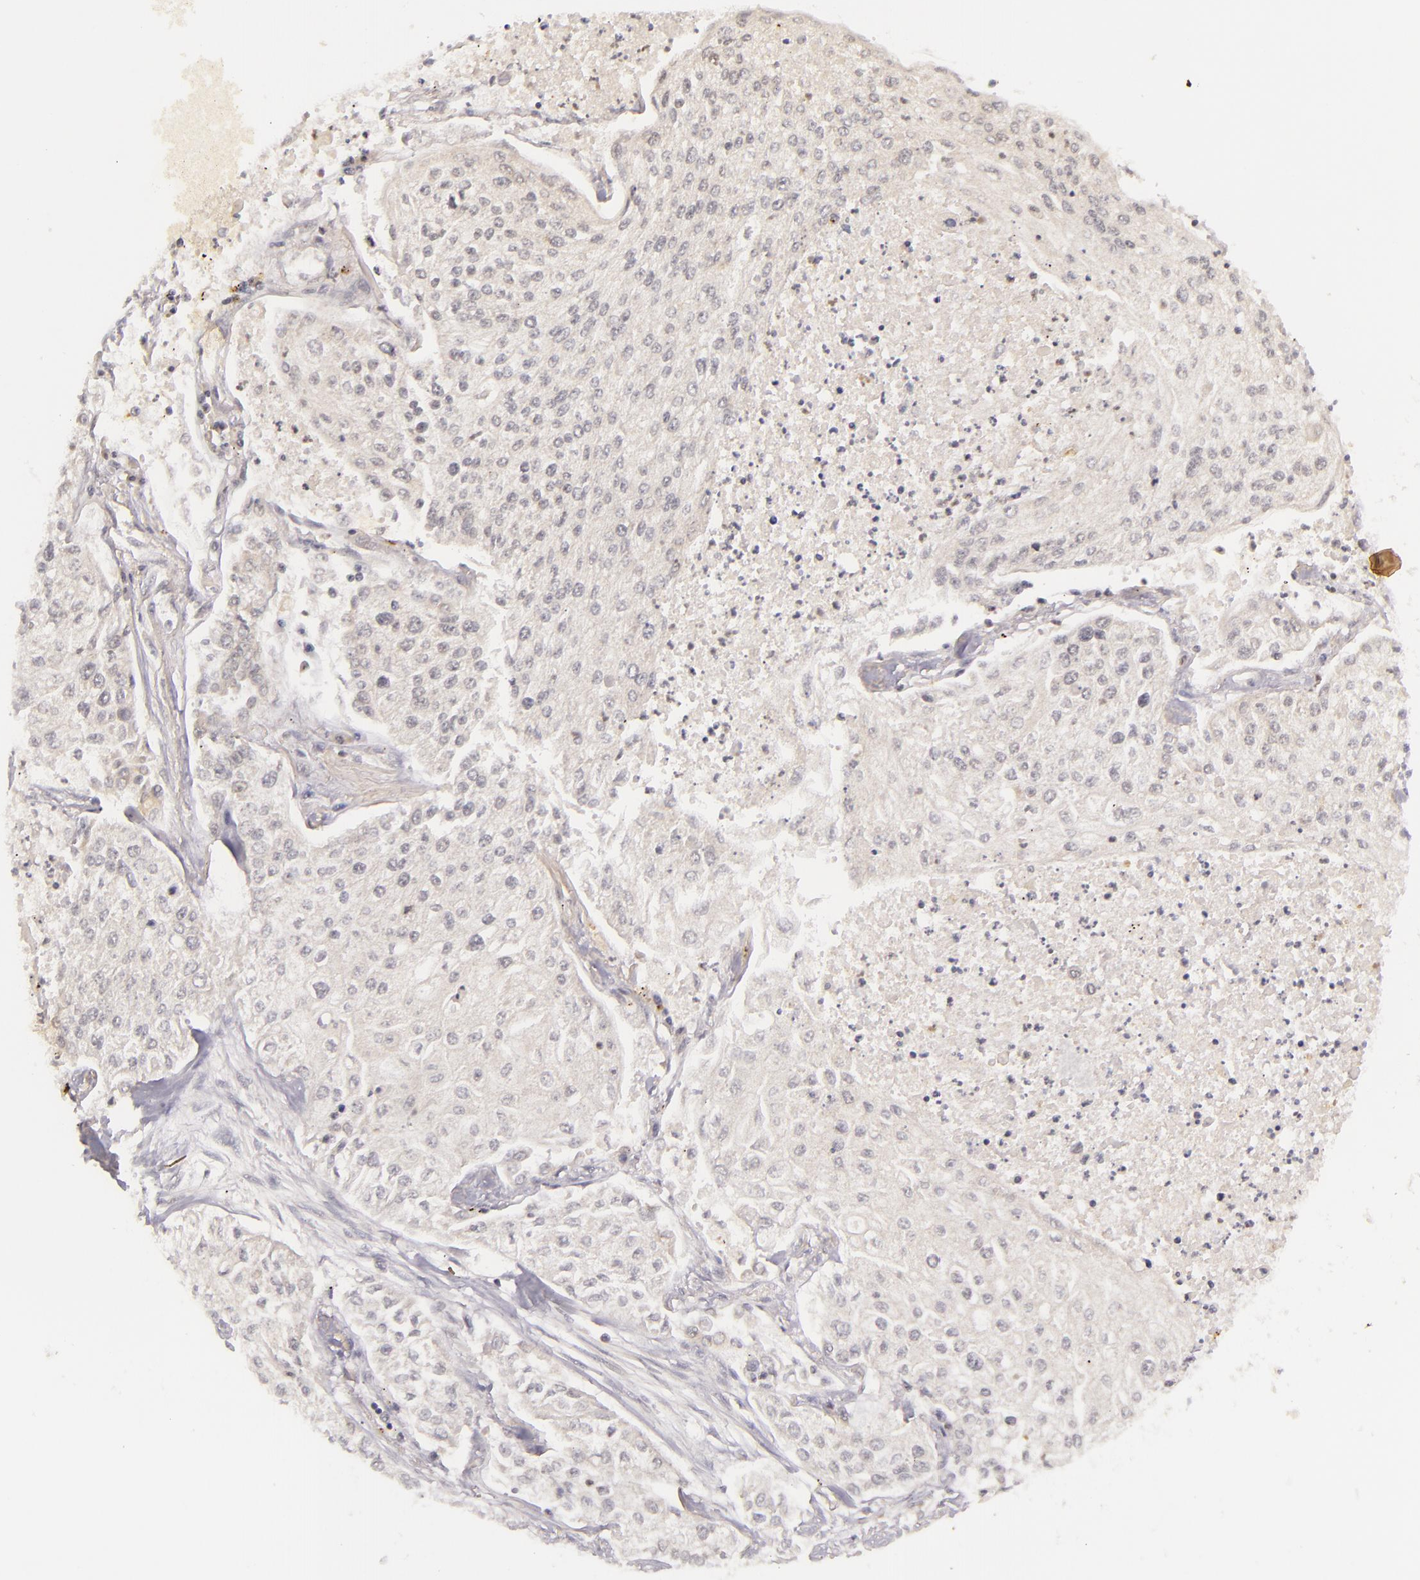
{"staining": {"intensity": "weak", "quantity": "<25%", "location": "cytoplasmic/membranous"}, "tissue": "lung cancer", "cell_type": "Tumor cells", "image_type": "cancer", "snomed": [{"axis": "morphology", "description": "Squamous cell carcinoma, NOS"}, {"axis": "topography", "description": "Lung"}], "caption": "Lung cancer was stained to show a protein in brown. There is no significant staining in tumor cells. Brightfield microscopy of immunohistochemistry (IHC) stained with DAB (brown) and hematoxylin (blue), captured at high magnification.", "gene": "CASP8", "patient": {"sex": "male", "age": 75}}